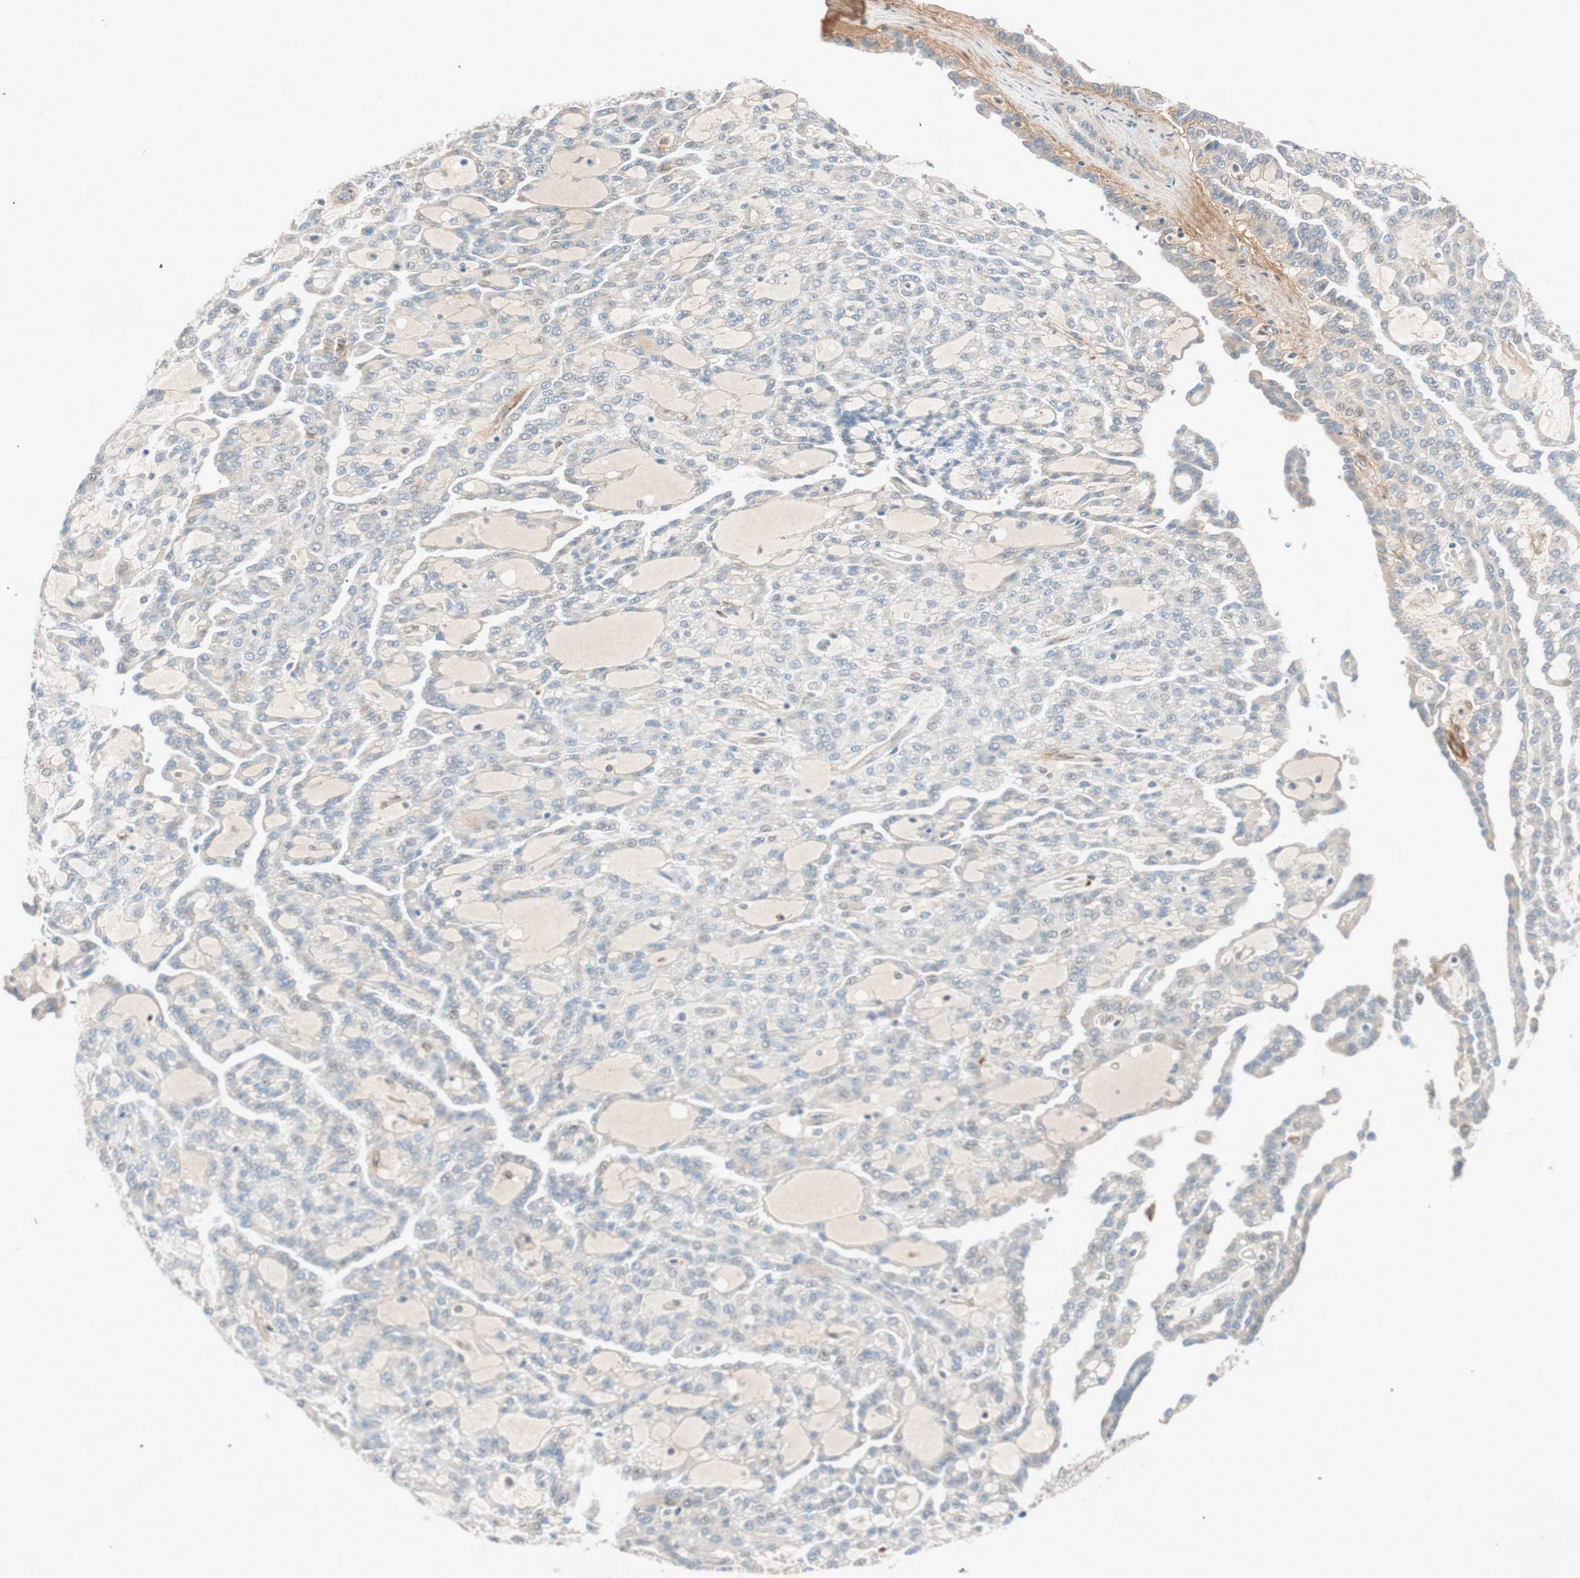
{"staining": {"intensity": "negative", "quantity": "none", "location": "none"}, "tissue": "renal cancer", "cell_type": "Tumor cells", "image_type": "cancer", "snomed": [{"axis": "morphology", "description": "Adenocarcinoma, NOS"}, {"axis": "topography", "description": "Kidney"}], "caption": "Immunohistochemical staining of human renal adenocarcinoma displays no significant expression in tumor cells. The staining was performed using DAB (3,3'-diaminobenzidine) to visualize the protein expression in brown, while the nuclei were stained in blue with hematoxylin (Magnification: 20x).", "gene": "EPHA6", "patient": {"sex": "male", "age": 63}}